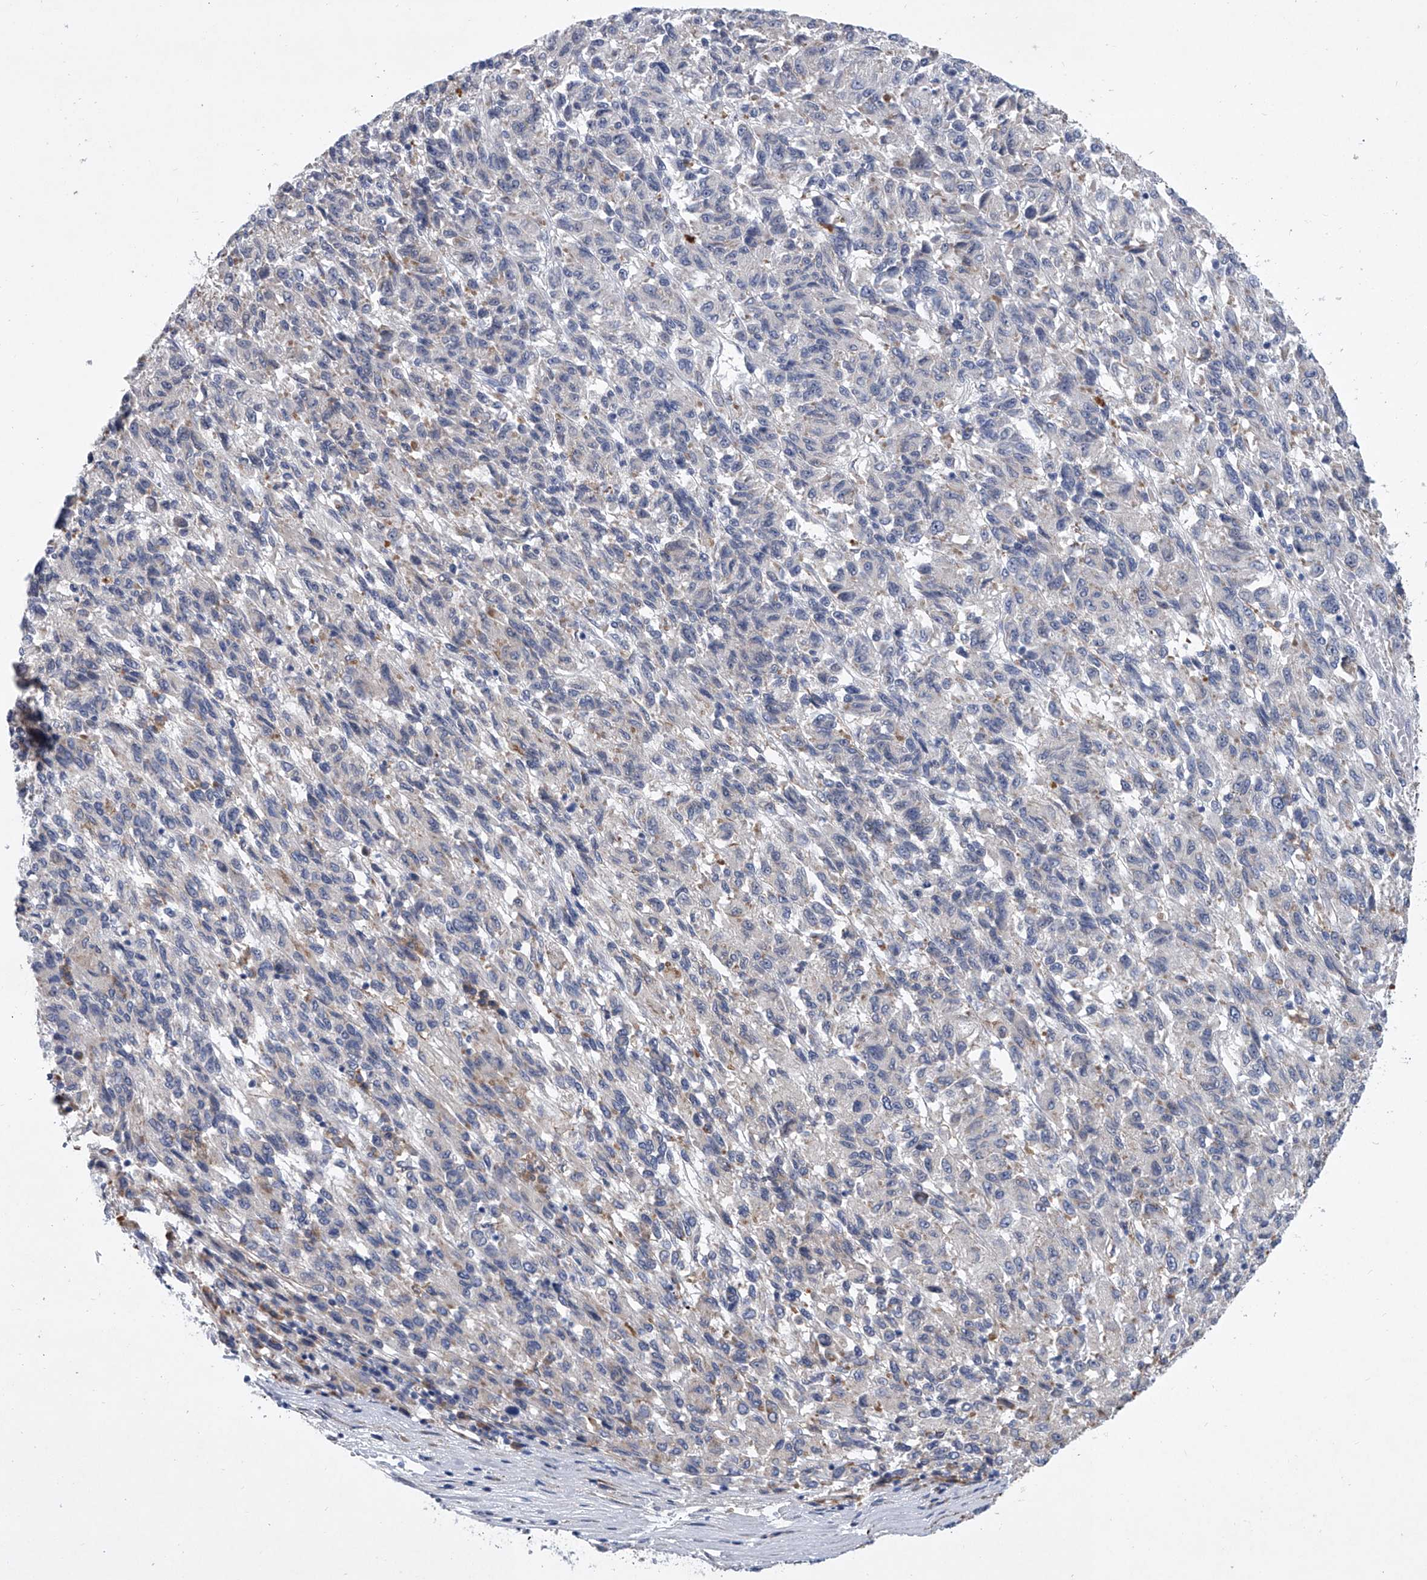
{"staining": {"intensity": "negative", "quantity": "none", "location": "none"}, "tissue": "melanoma", "cell_type": "Tumor cells", "image_type": "cancer", "snomed": [{"axis": "morphology", "description": "Malignant melanoma, Metastatic site"}, {"axis": "topography", "description": "Lung"}], "caption": "This histopathology image is of melanoma stained with immunohistochemistry (IHC) to label a protein in brown with the nuclei are counter-stained blue. There is no positivity in tumor cells.", "gene": "ALG14", "patient": {"sex": "male", "age": 64}}